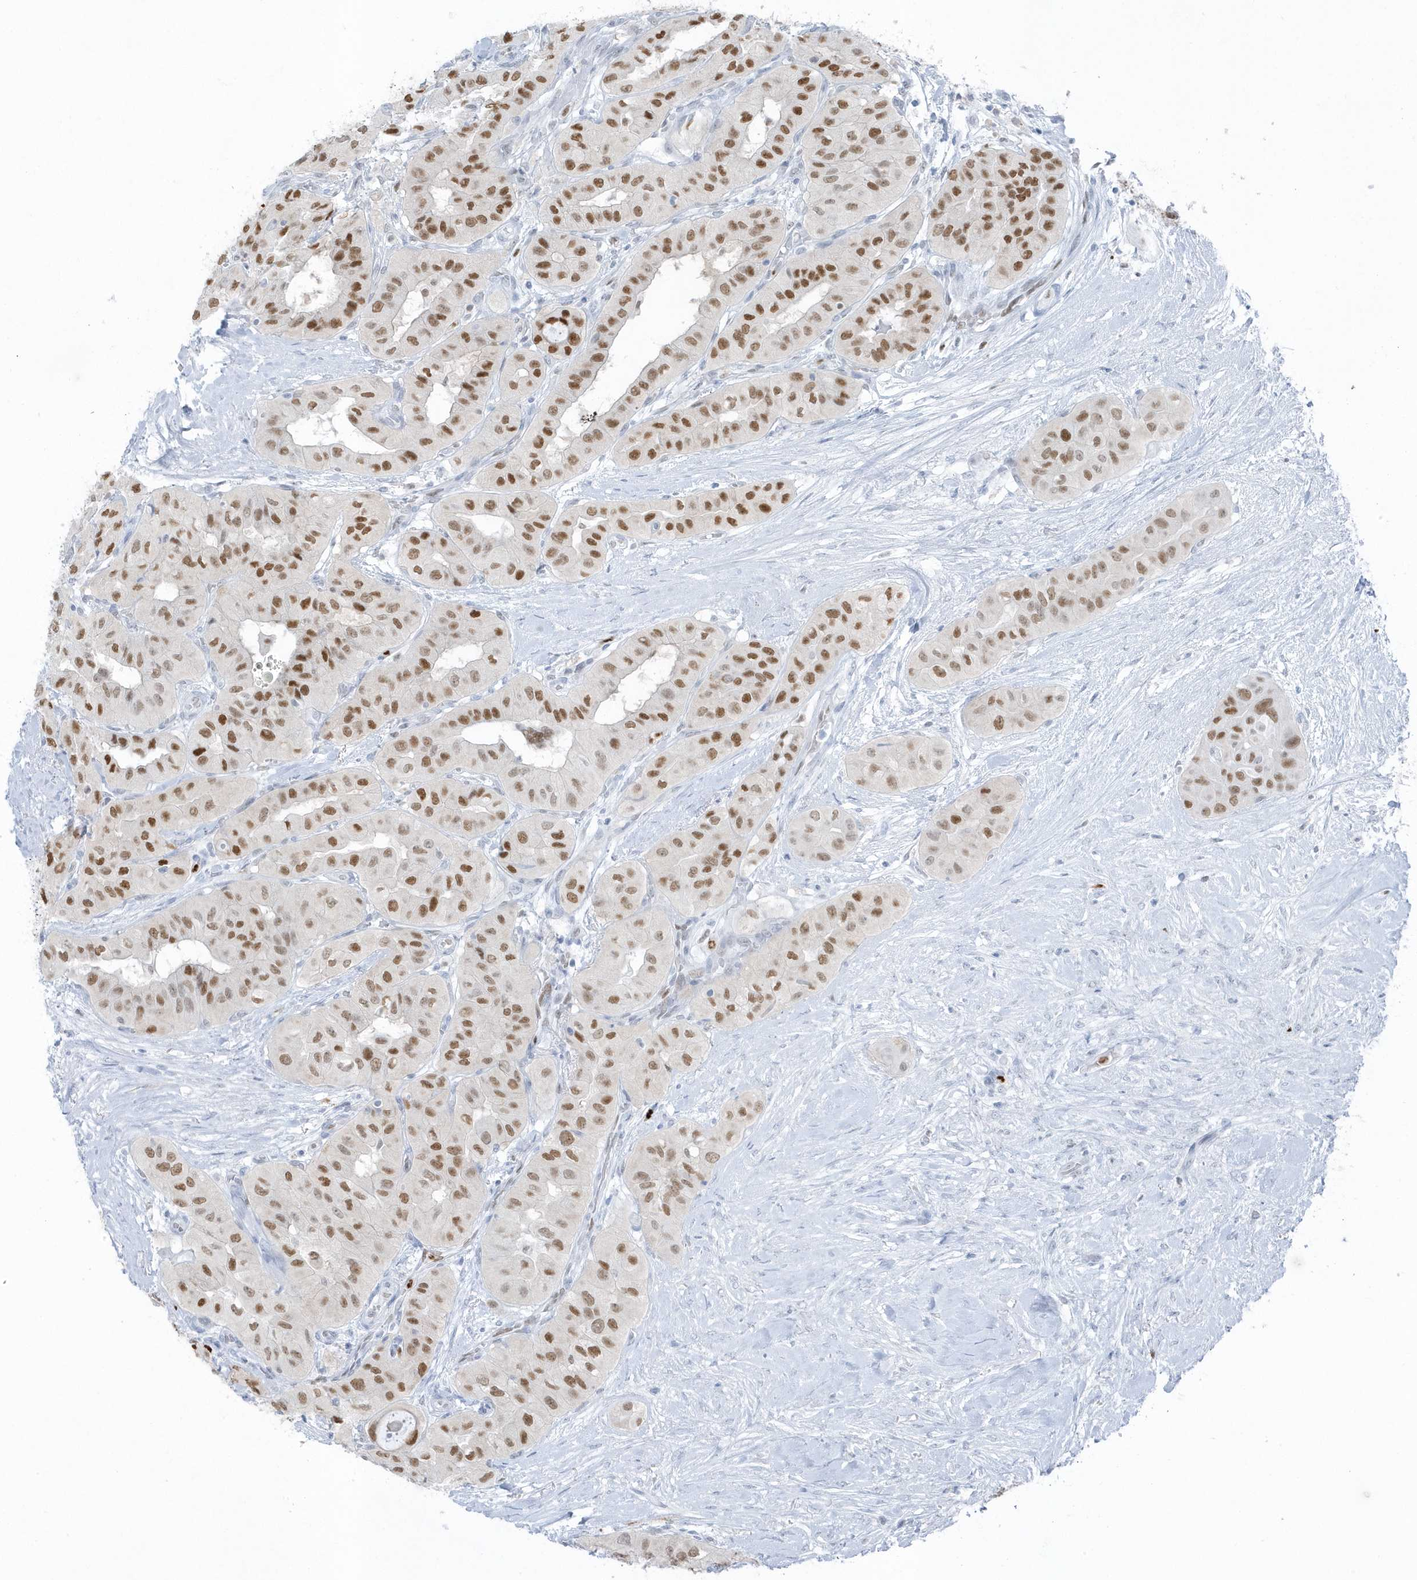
{"staining": {"intensity": "moderate", "quantity": ">75%", "location": "nuclear"}, "tissue": "thyroid cancer", "cell_type": "Tumor cells", "image_type": "cancer", "snomed": [{"axis": "morphology", "description": "Papillary adenocarcinoma, NOS"}, {"axis": "topography", "description": "Thyroid gland"}], "caption": "DAB immunohistochemical staining of human papillary adenocarcinoma (thyroid) reveals moderate nuclear protein positivity in approximately >75% of tumor cells. Nuclei are stained in blue.", "gene": "SMIM34", "patient": {"sex": "female", "age": 59}}